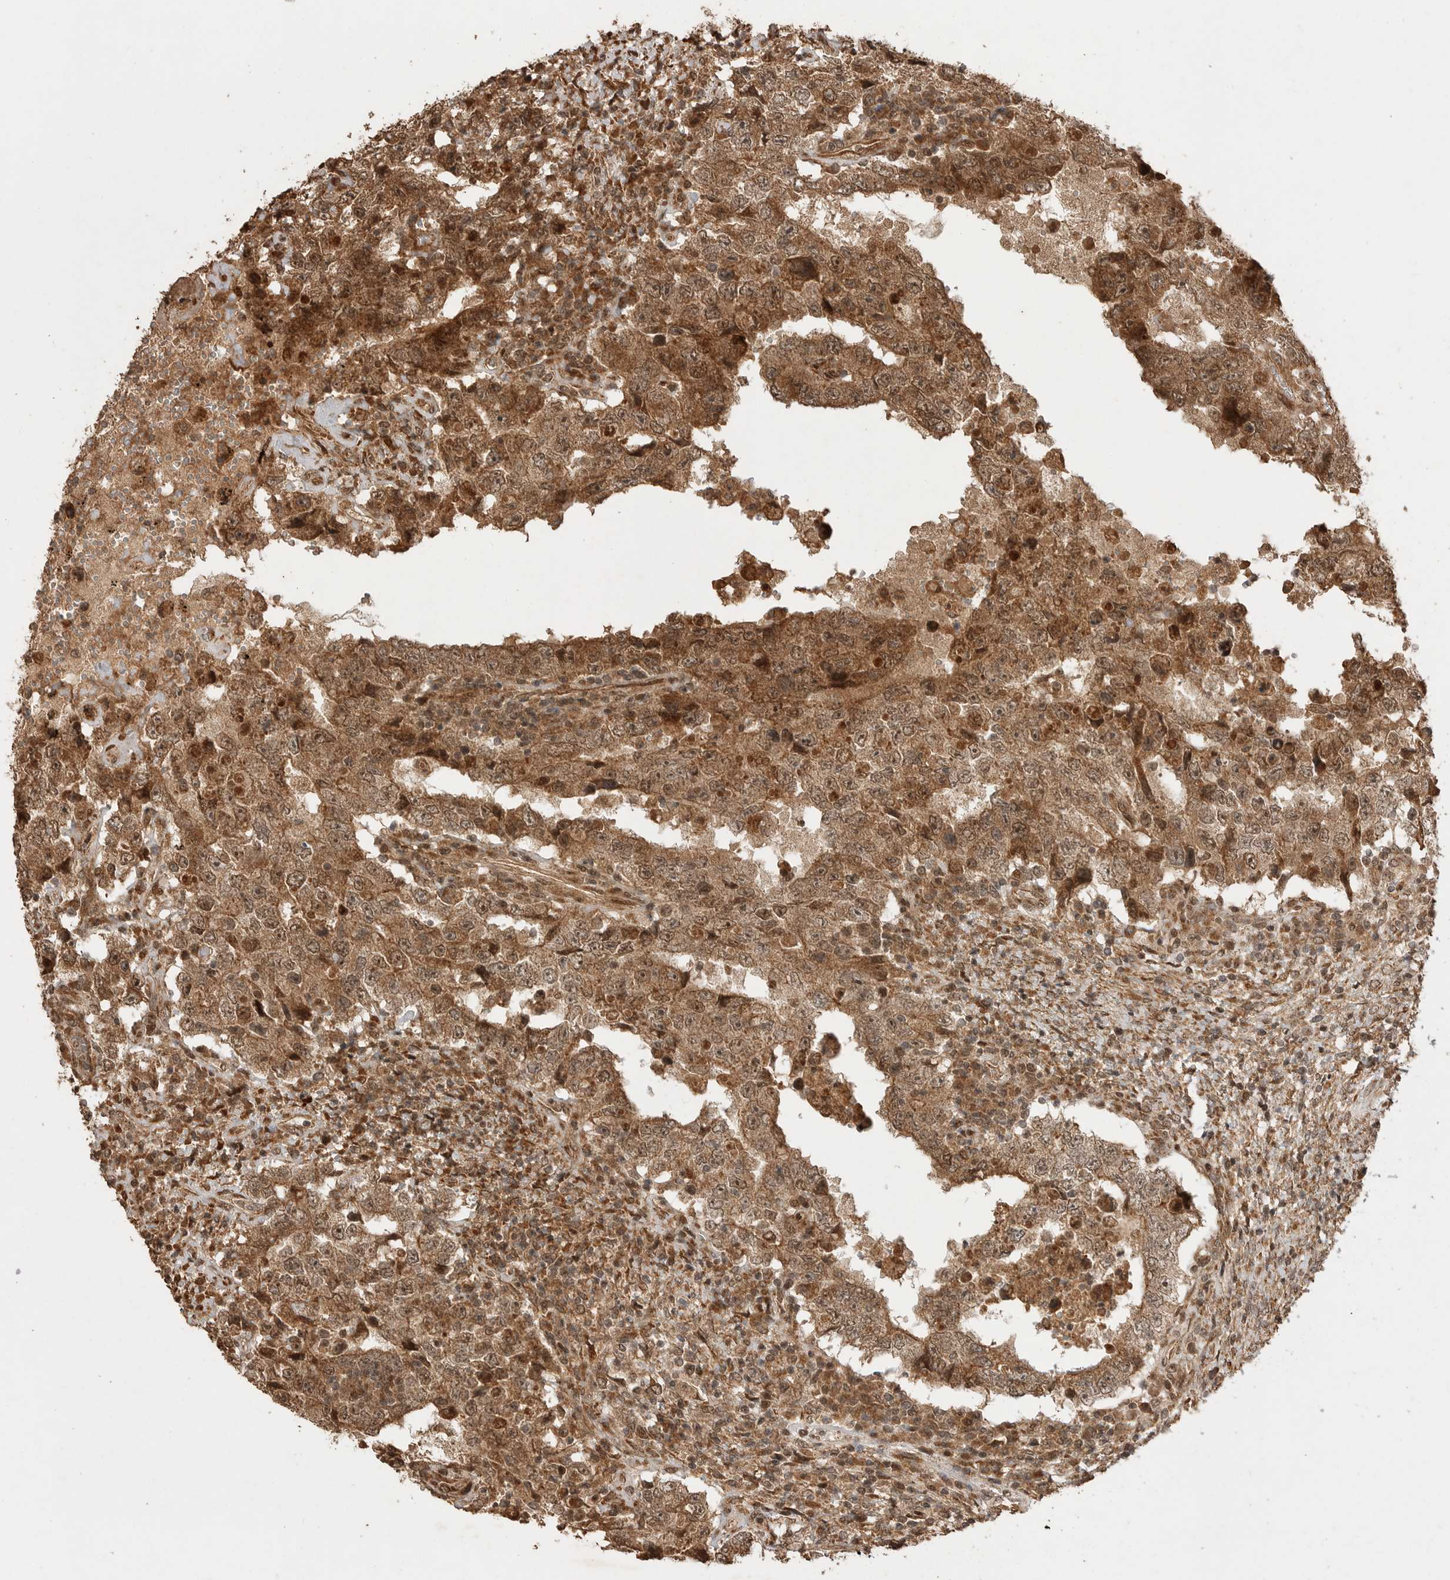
{"staining": {"intensity": "moderate", "quantity": ">75%", "location": "cytoplasmic/membranous,nuclear"}, "tissue": "testis cancer", "cell_type": "Tumor cells", "image_type": "cancer", "snomed": [{"axis": "morphology", "description": "Carcinoma, Embryonal, NOS"}, {"axis": "topography", "description": "Testis"}], "caption": "IHC staining of testis embryonal carcinoma, which demonstrates medium levels of moderate cytoplasmic/membranous and nuclear positivity in approximately >75% of tumor cells indicating moderate cytoplasmic/membranous and nuclear protein positivity. The staining was performed using DAB (3,3'-diaminobenzidine) (brown) for protein detection and nuclei were counterstained in hematoxylin (blue).", "gene": "BOC", "patient": {"sex": "male", "age": 26}}